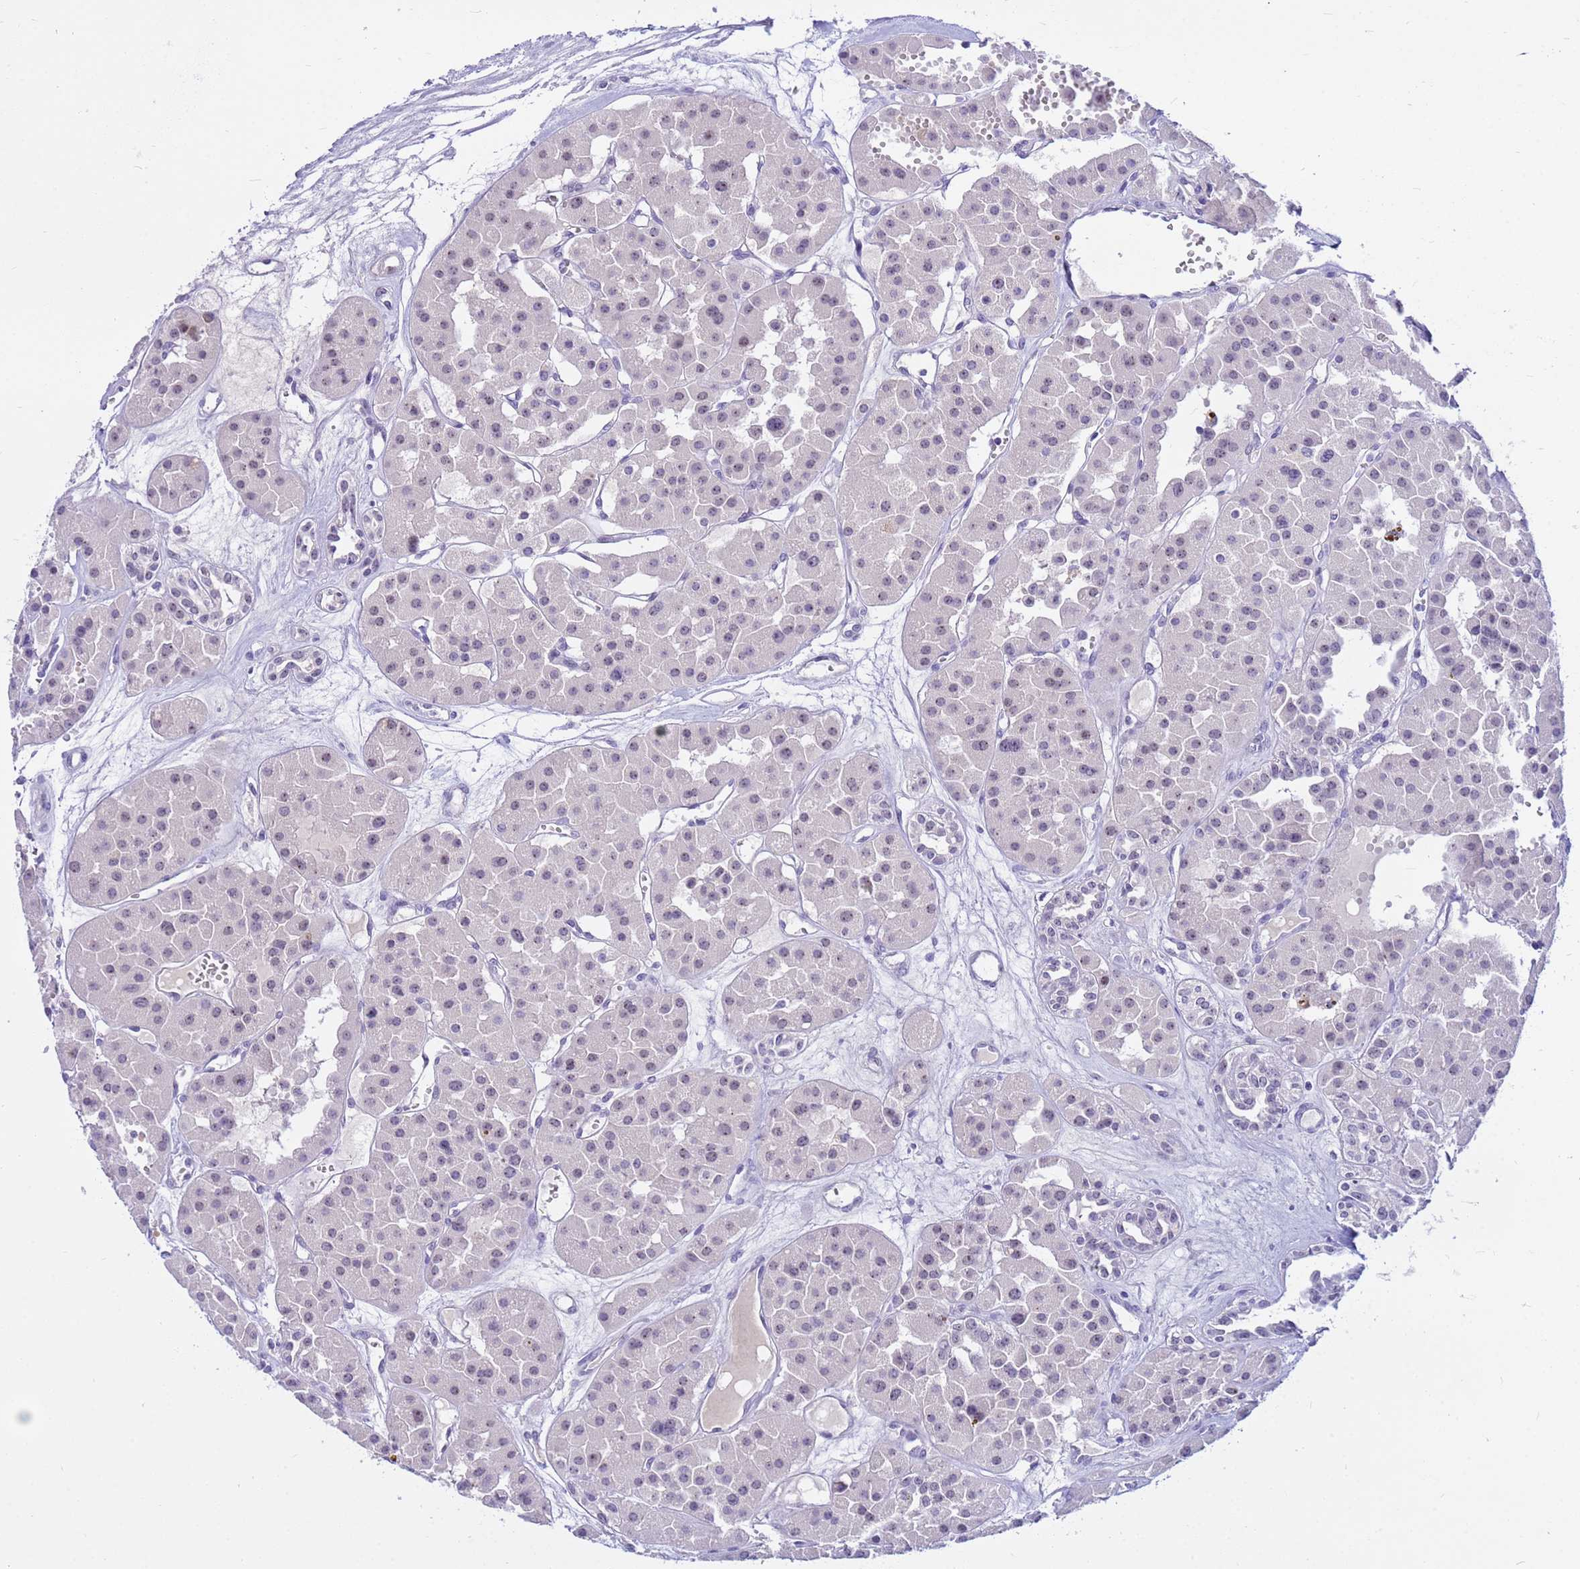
{"staining": {"intensity": "weak", "quantity": "<25%", "location": "nuclear"}, "tissue": "renal cancer", "cell_type": "Tumor cells", "image_type": "cancer", "snomed": [{"axis": "morphology", "description": "Carcinoma, NOS"}, {"axis": "topography", "description": "Kidney"}], "caption": "Tumor cells are negative for brown protein staining in renal cancer (carcinoma). (Stains: DAB (3,3'-diaminobenzidine) IHC with hematoxylin counter stain, Microscopy: brightfield microscopy at high magnification).", "gene": "DMRTC2", "patient": {"sex": "female", "age": 75}}